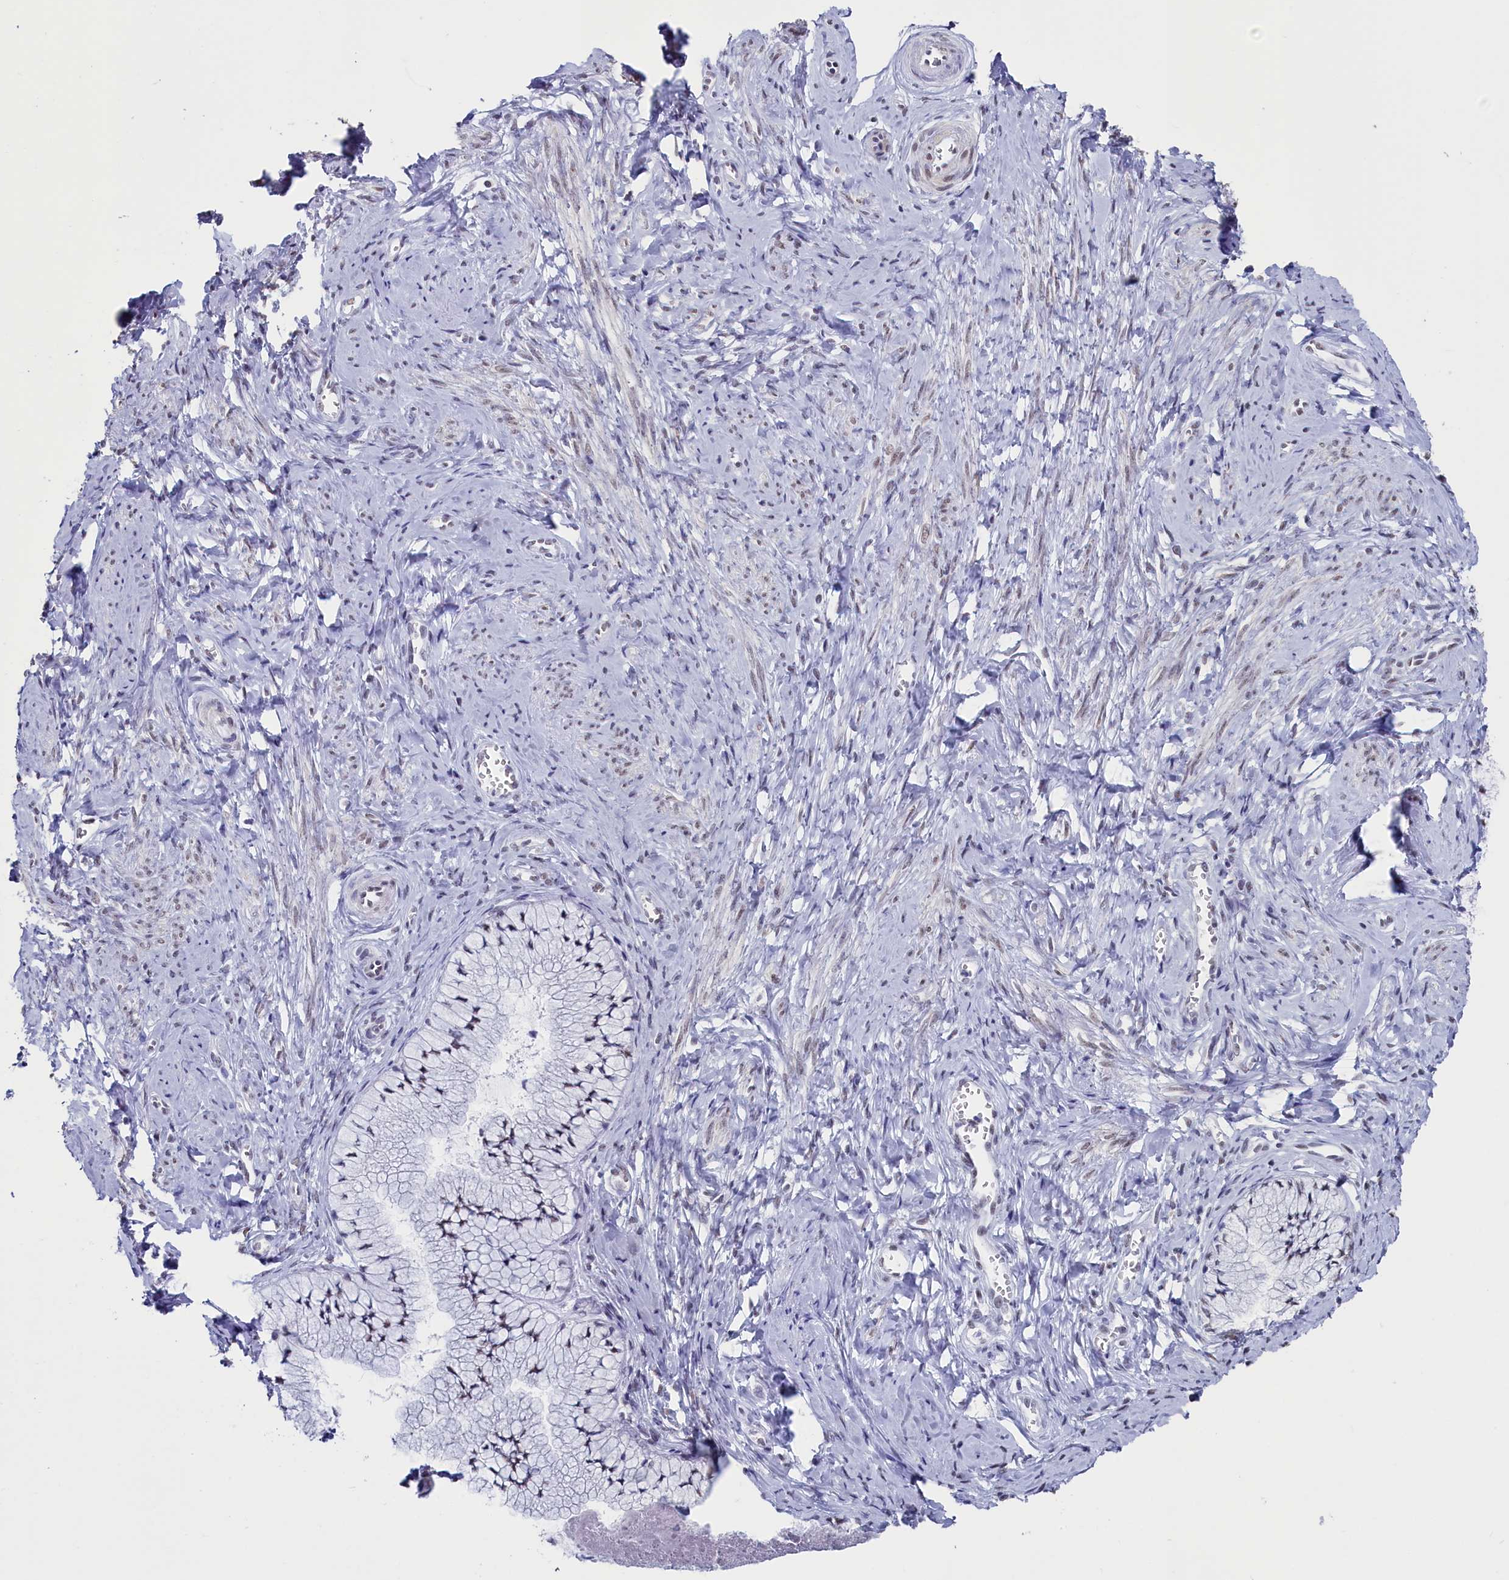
{"staining": {"intensity": "negative", "quantity": "none", "location": "none"}, "tissue": "cervix", "cell_type": "Glandular cells", "image_type": "normal", "snomed": [{"axis": "morphology", "description": "Normal tissue, NOS"}, {"axis": "topography", "description": "Cervix"}], "caption": "A high-resolution image shows immunohistochemistry (IHC) staining of unremarkable cervix, which displays no significant expression in glandular cells. (Stains: DAB immunohistochemistry (IHC) with hematoxylin counter stain, Microscopy: brightfield microscopy at high magnification).", "gene": "CD2BP2", "patient": {"sex": "female", "age": 42}}